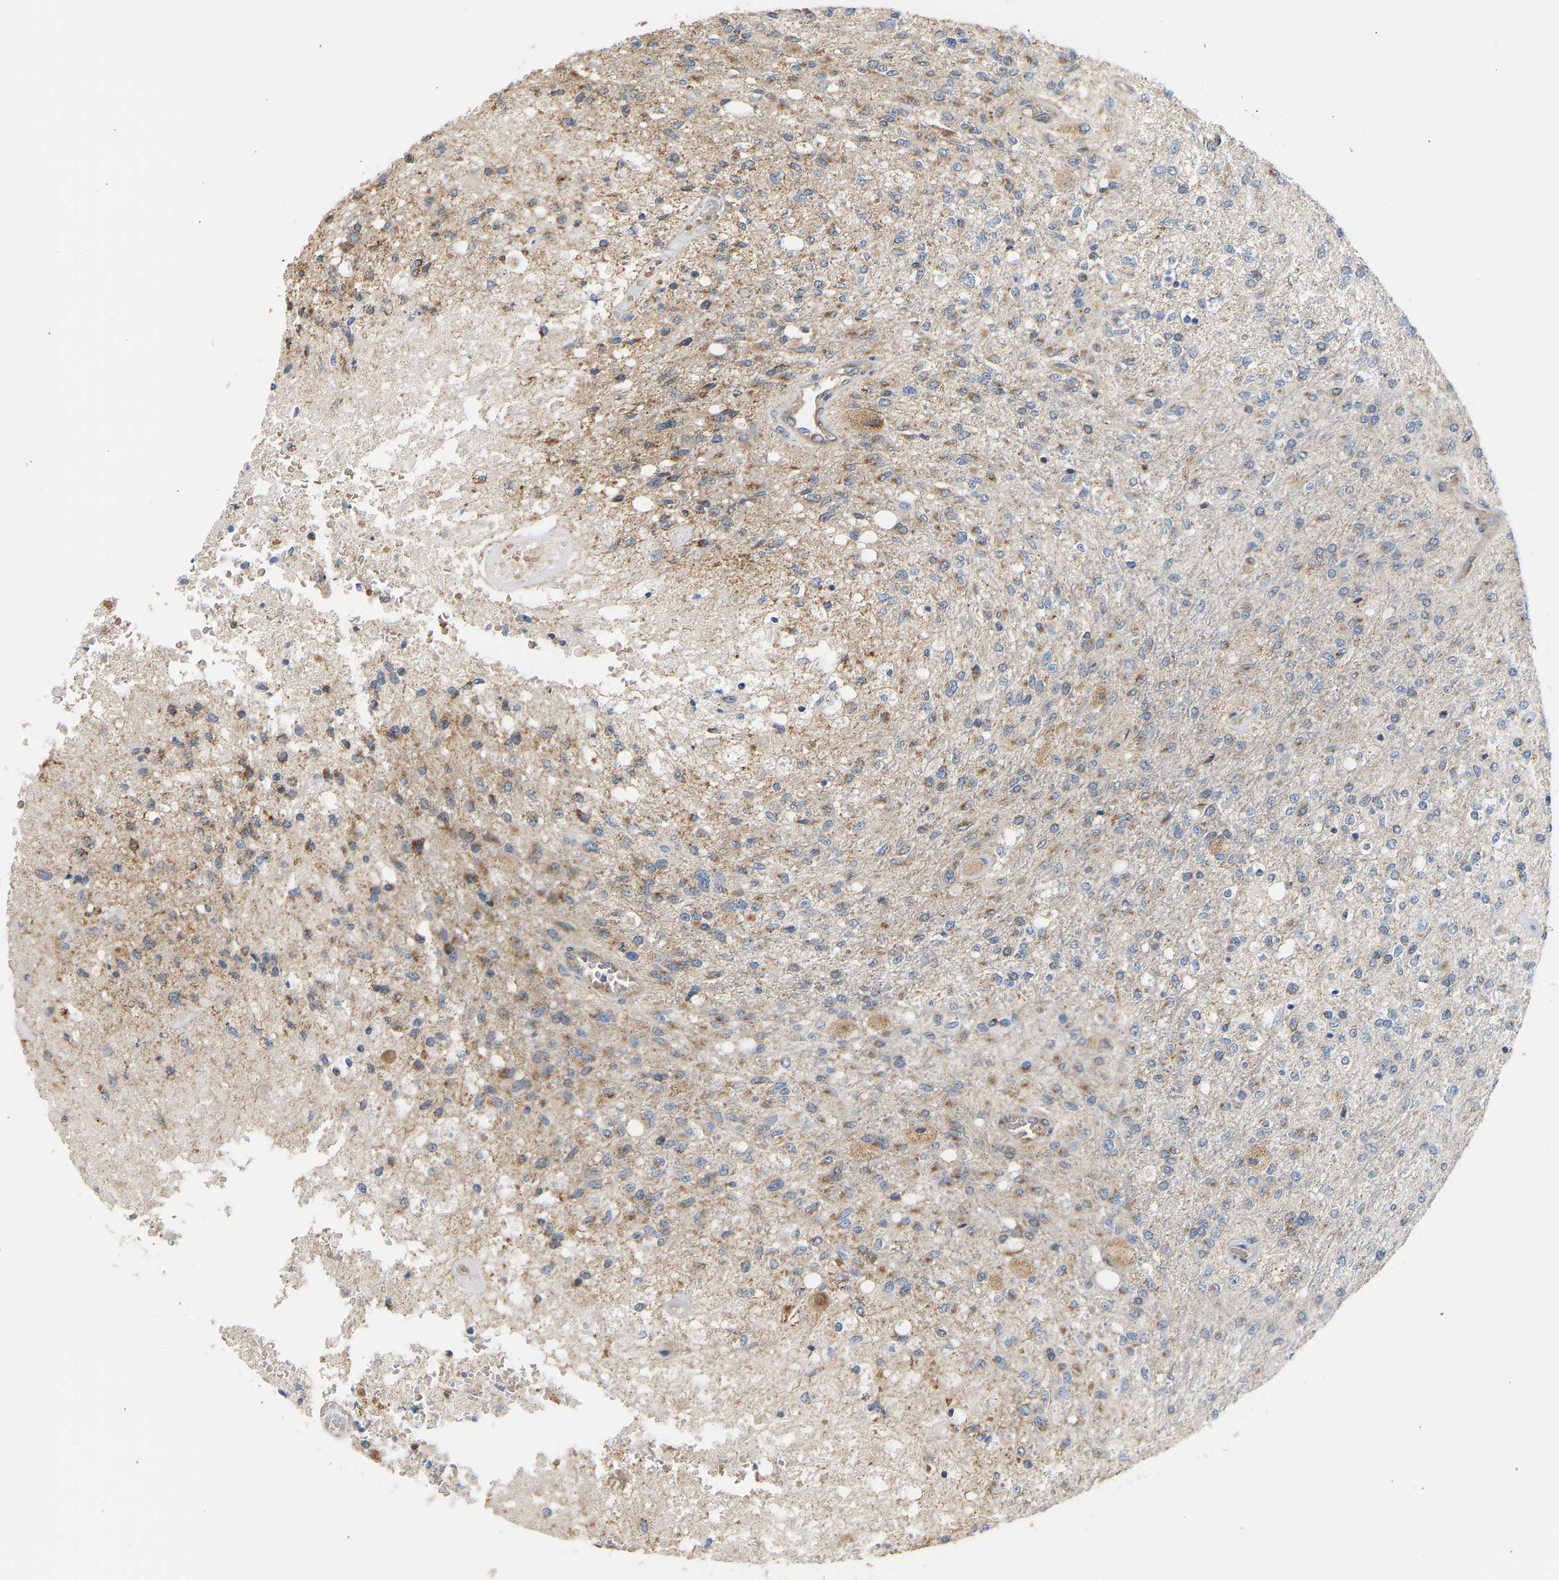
{"staining": {"intensity": "moderate", "quantity": ">75%", "location": "cytoplasmic/membranous"}, "tissue": "glioma", "cell_type": "Tumor cells", "image_type": "cancer", "snomed": [{"axis": "morphology", "description": "Normal tissue, NOS"}, {"axis": "morphology", "description": "Glioma, malignant, High grade"}, {"axis": "topography", "description": "Cerebral cortex"}], "caption": "Malignant glioma (high-grade) tissue demonstrates moderate cytoplasmic/membranous staining in about >75% of tumor cells Immunohistochemistry stains the protein of interest in brown and the nuclei are stained blue.", "gene": "YIPF2", "patient": {"sex": "male", "age": 77}}